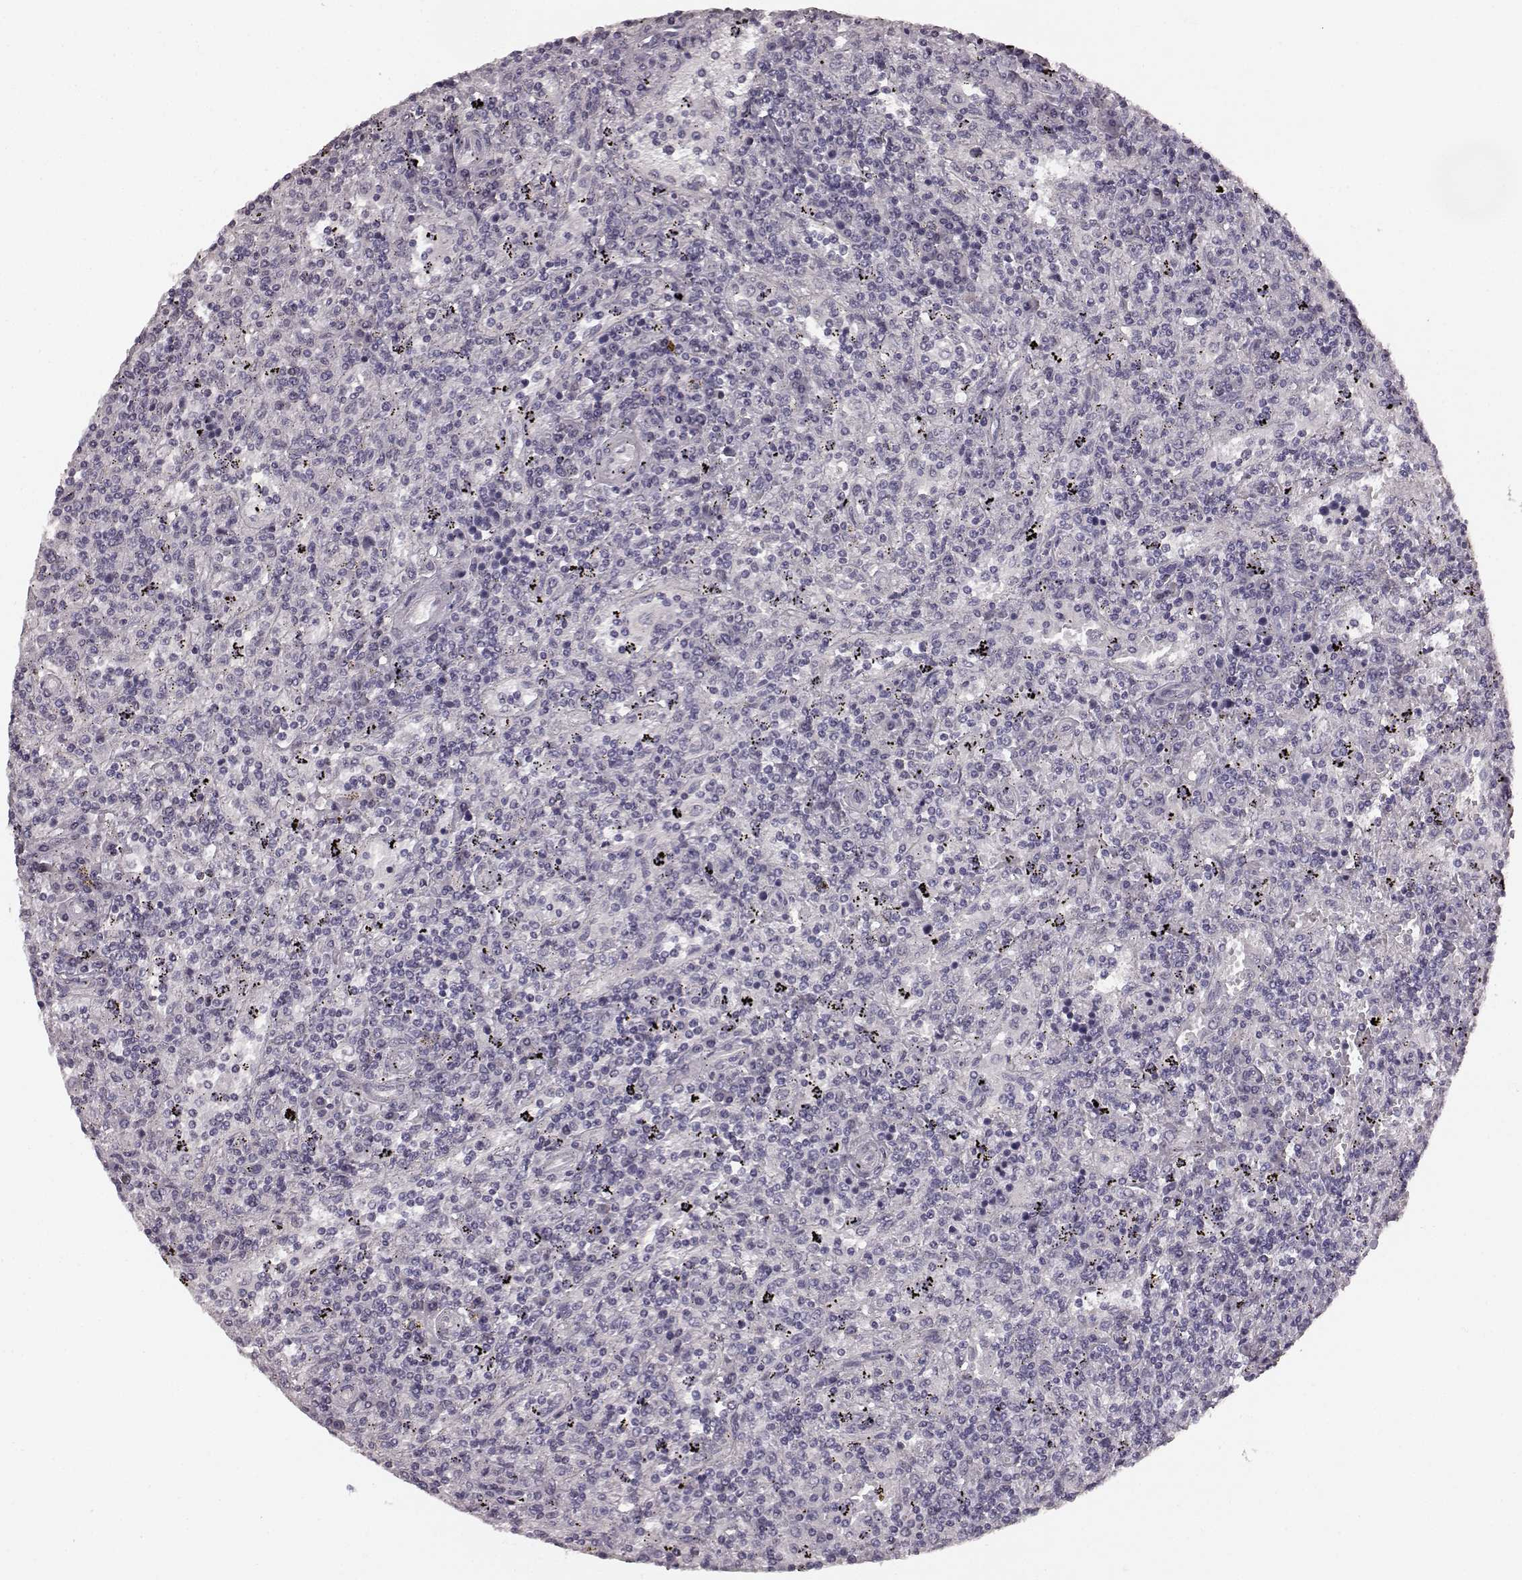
{"staining": {"intensity": "negative", "quantity": "none", "location": "none"}, "tissue": "lymphoma", "cell_type": "Tumor cells", "image_type": "cancer", "snomed": [{"axis": "morphology", "description": "Malignant lymphoma, non-Hodgkin's type, Low grade"}, {"axis": "topography", "description": "Spleen"}], "caption": "DAB immunohistochemical staining of human malignant lymphoma, non-Hodgkin's type (low-grade) displays no significant positivity in tumor cells.", "gene": "RIT2", "patient": {"sex": "male", "age": 62}}